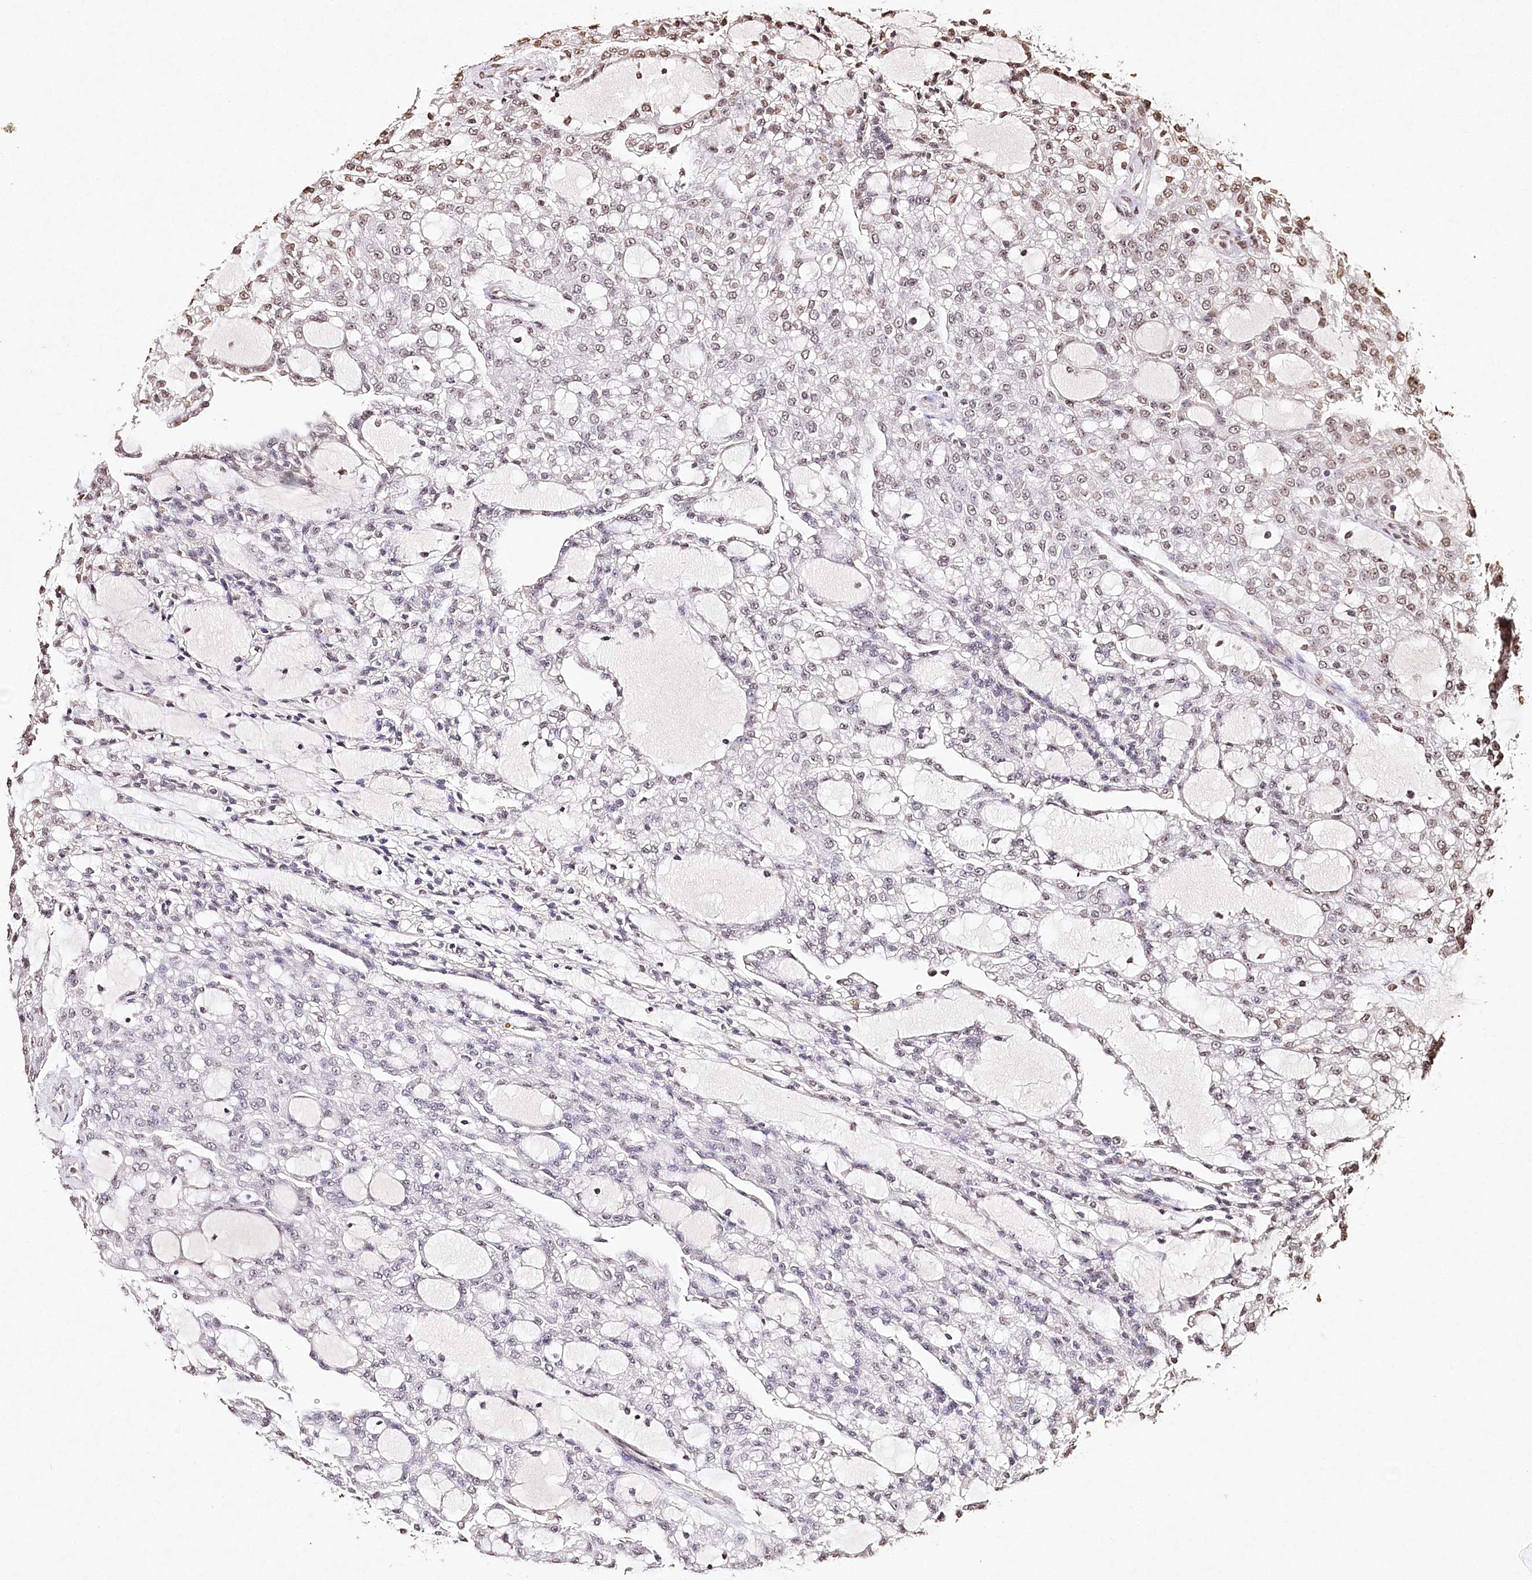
{"staining": {"intensity": "weak", "quantity": "<25%", "location": "nuclear"}, "tissue": "renal cancer", "cell_type": "Tumor cells", "image_type": "cancer", "snomed": [{"axis": "morphology", "description": "Adenocarcinoma, NOS"}, {"axis": "topography", "description": "Kidney"}], "caption": "DAB immunohistochemical staining of human renal cancer demonstrates no significant expression in tumor cells. Nuclei are stained in blue.", "gene": "DMXL1", "patient": {"sex": "male", "age": 63}}